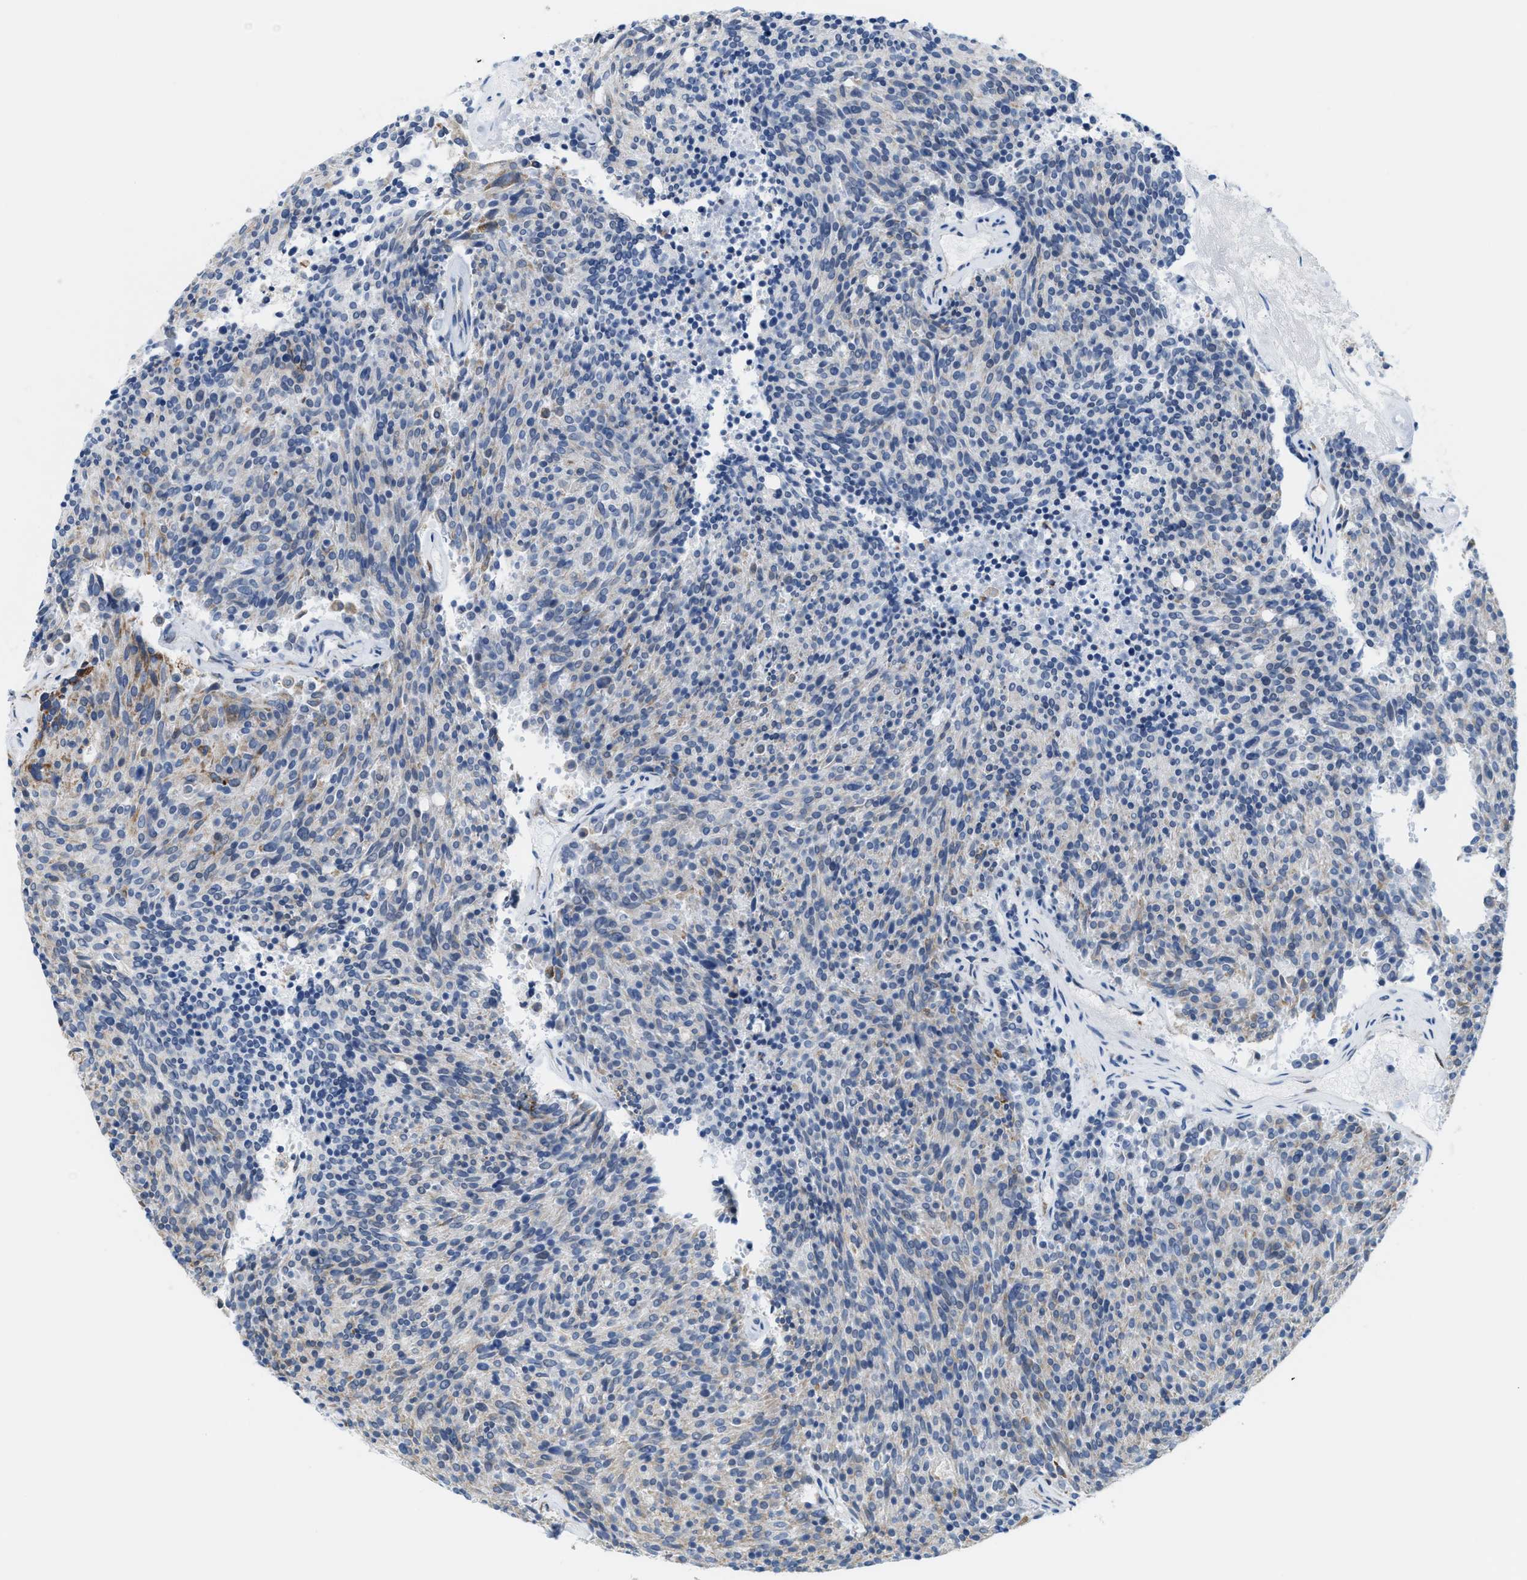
{"staining": {"intensity": "weak", "quantity": "<25%", "location": "cytoplasmic/membranous"}, "tissue": "carcinoid", "cell_type": "Tumor cells", "image_type": "cancer", "snomed": [{"axis": "morphology", "description": "Carcinoid, malignant, NOS"}, {"axis": "topography", "description": "Pancreas"}], "caption": "Malignant carcinoid was stained to show a protein in brown. There is no significant expression in tumor cells. (DAB immunohistochemistry (IHC) with hematoxylin counter stain).", "gene": "KIFC3", "patient": {"sex": "female", "age": 54}}